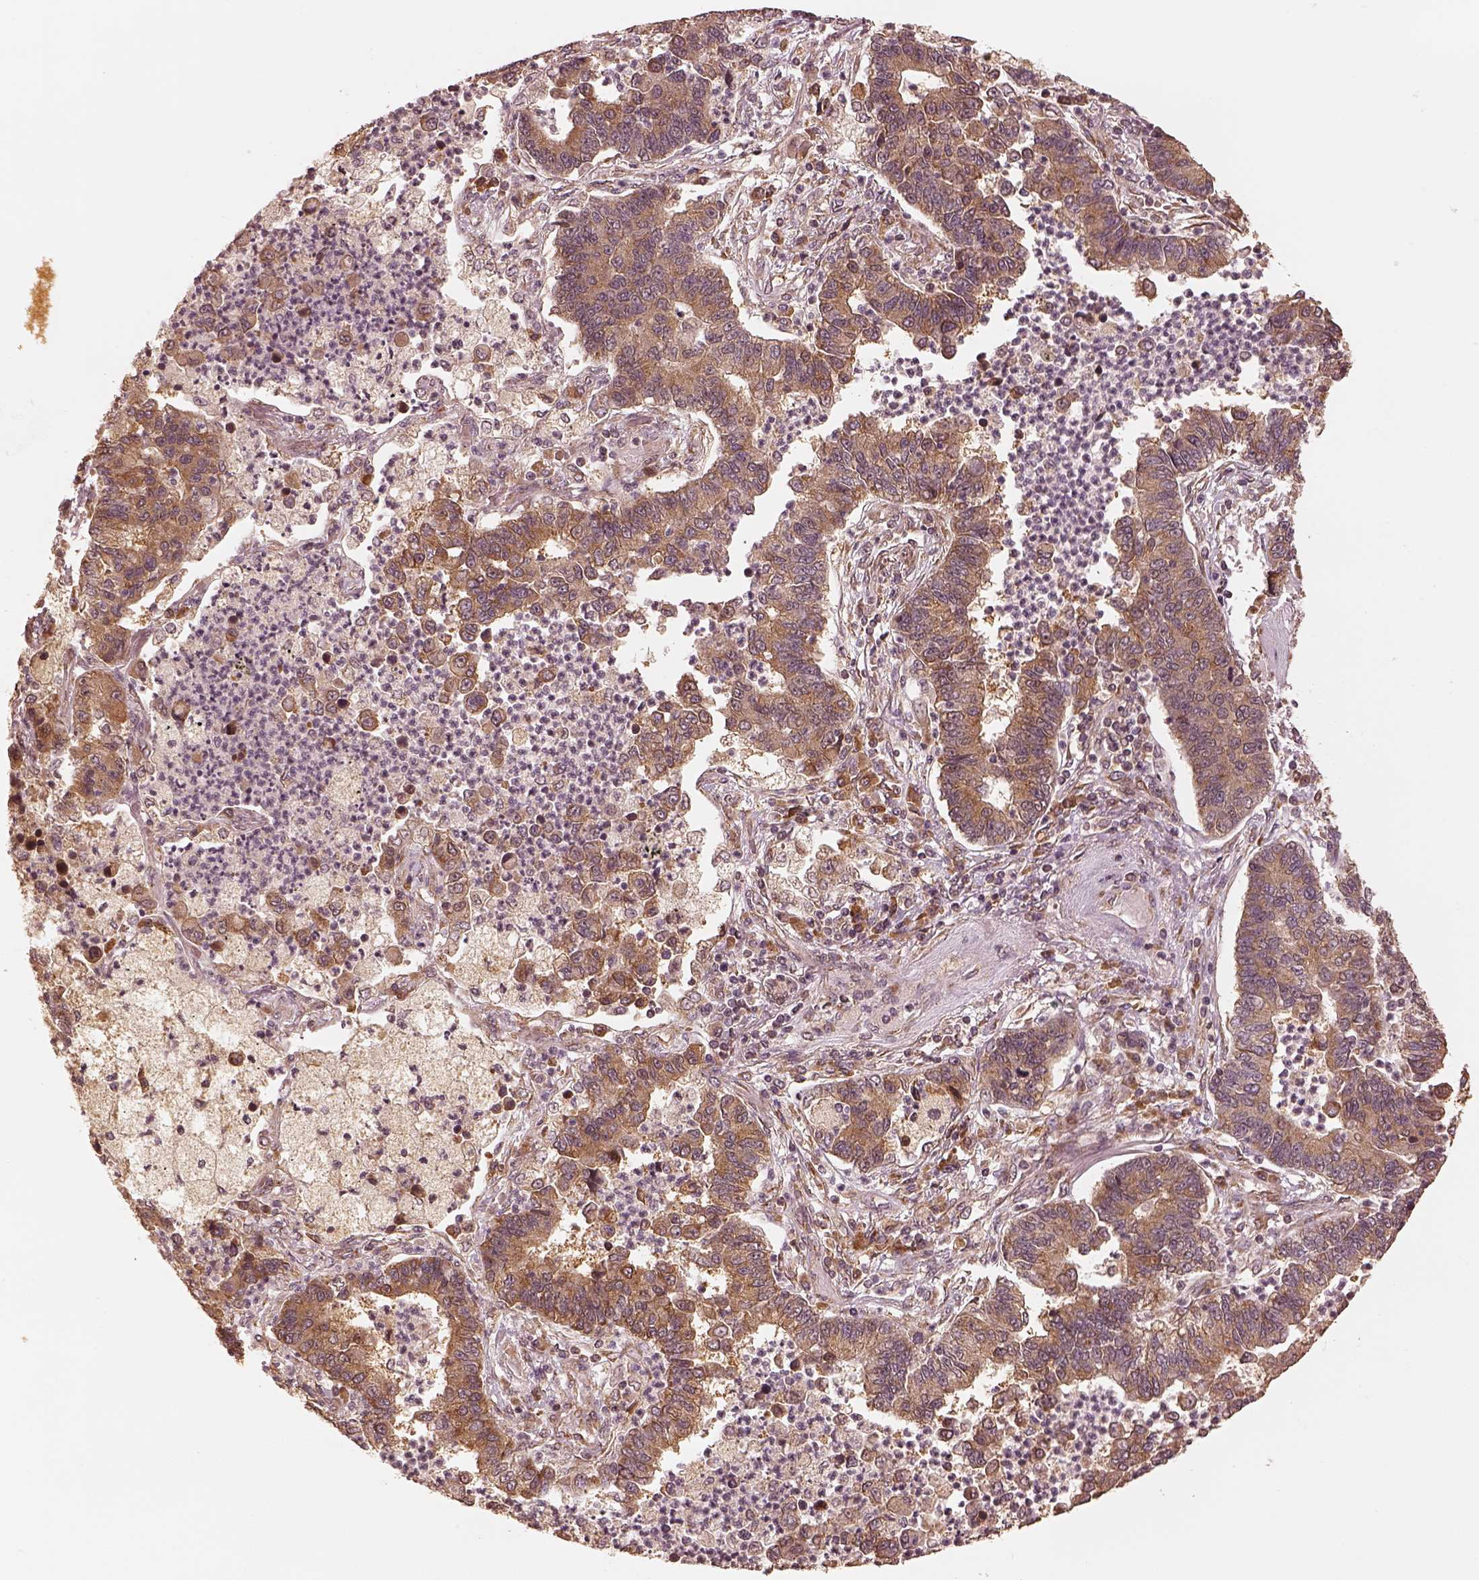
{"staining": {"intensity": "moderate", "quantity": ">75%", "location": "cytoplasmic/membranous"}, "tissue": "lung cancer", "cell_type": "Tumor cells", "image_type": "cancer", "snomed": [{"axis": "morphology", "description": "Adenocarcinoma, NOS"}, {"axis": "topography", "description": "Lung"}], "caption": "About >75% of tumor cells in human adenocarcinoma (lung) demonstrate moderate cytoplasmic/membranous protein staining as visualized by brown immunohistochemical staining.", "gene": "DNAJC25", "patient": {"sex": "female", "age": 57}}